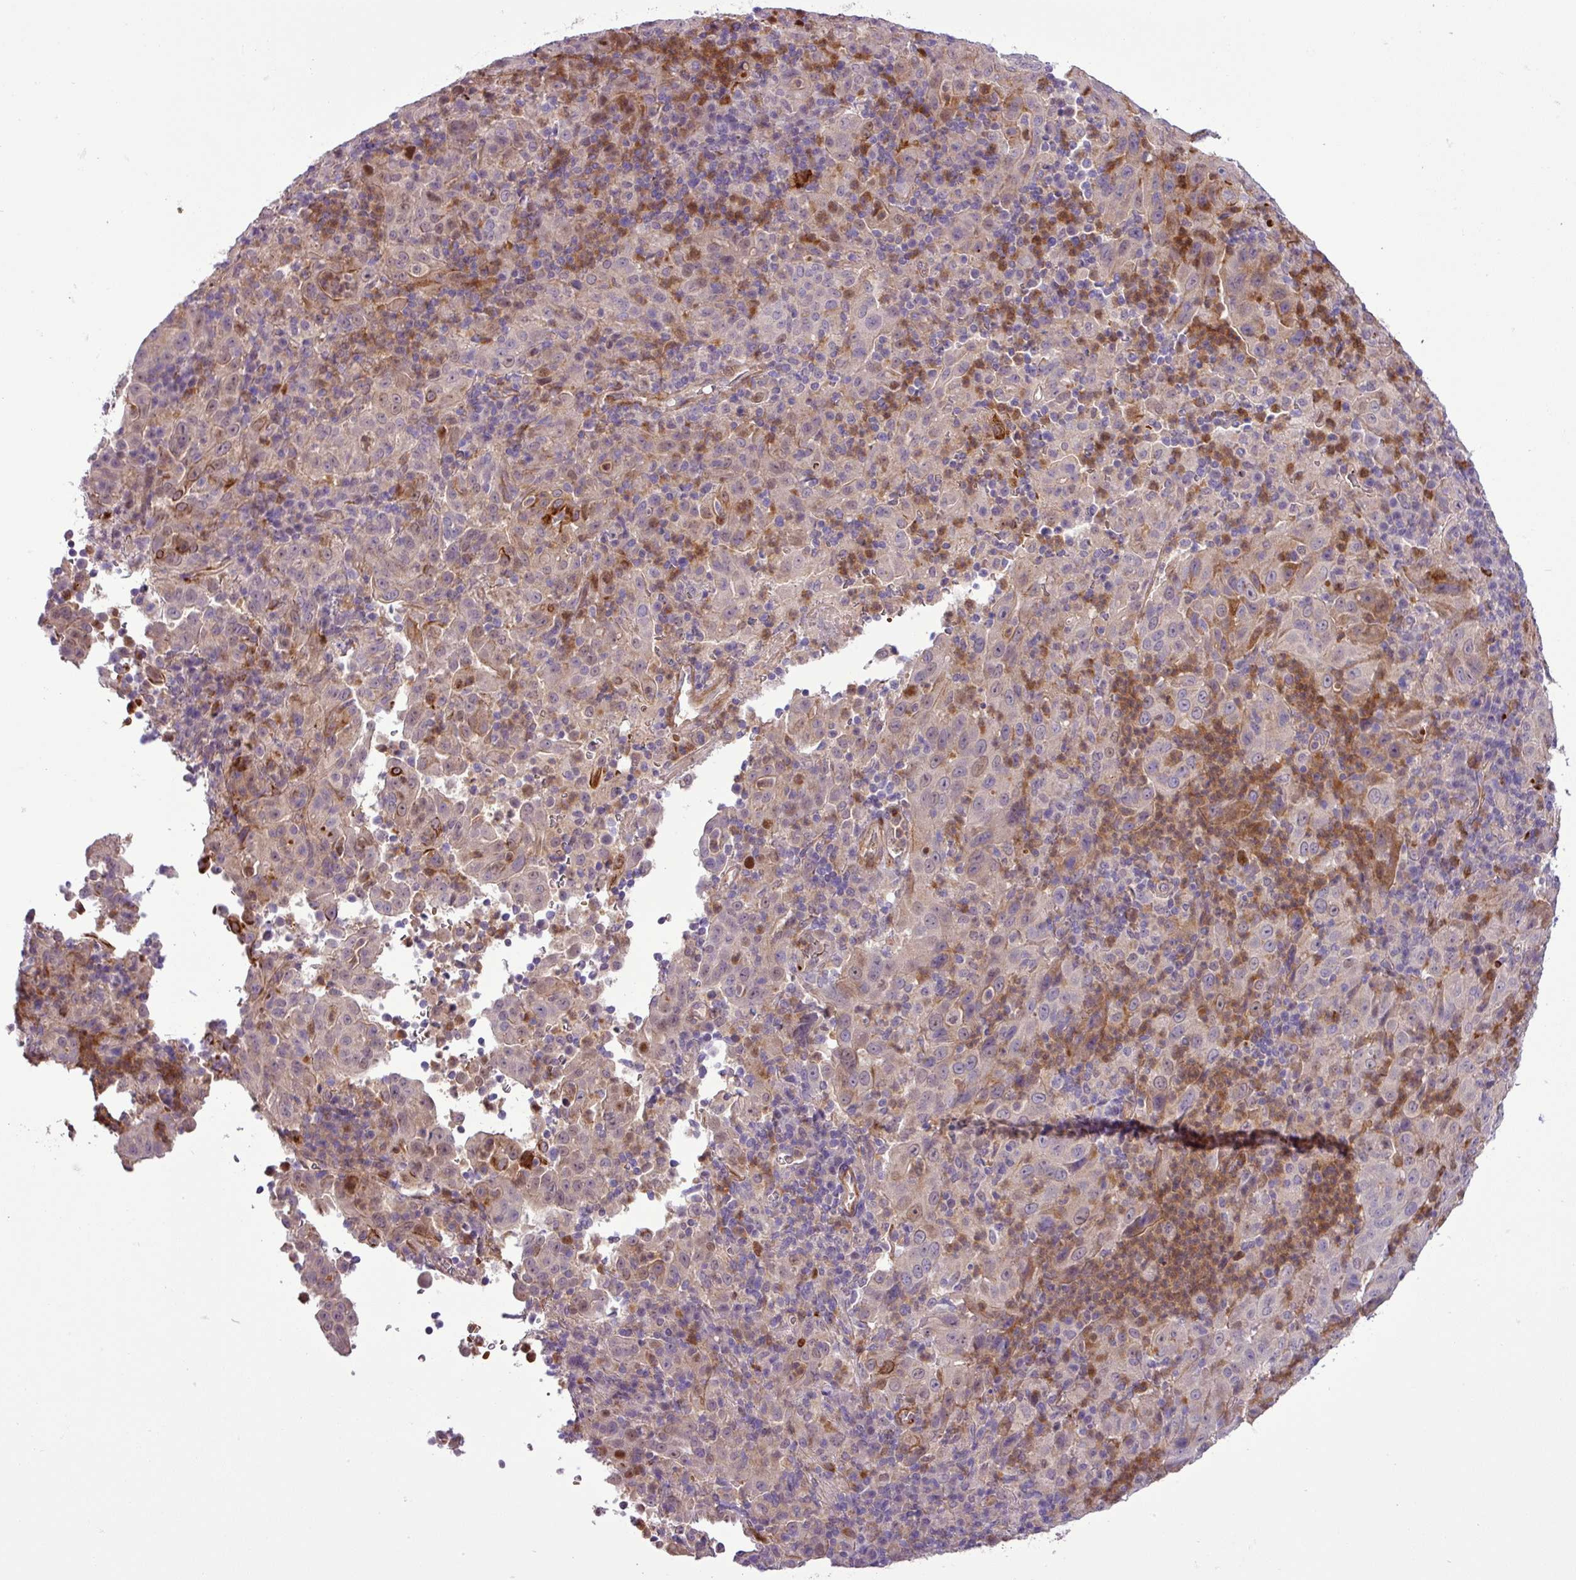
{"staining": {"intensity": "negative", "quantity": "none", "location": "none"}, "tissue": "pancreatic cancer", "cell_type": "Tumor cells", "image_type": "cancer", "snomed": [{"axis": "morphology", "description": "Adenocarcinoma, NOS"}, {"axis": "topography", "description": "Pancreas"}], "caption": "Immunohistochemistry histopathology image of human pancreatic cancer stained for a protein (brown), which reveals no positivity in tumor cells.", "gene": "NBEAL2", "patient": {"sex": "male", "age": 63}}